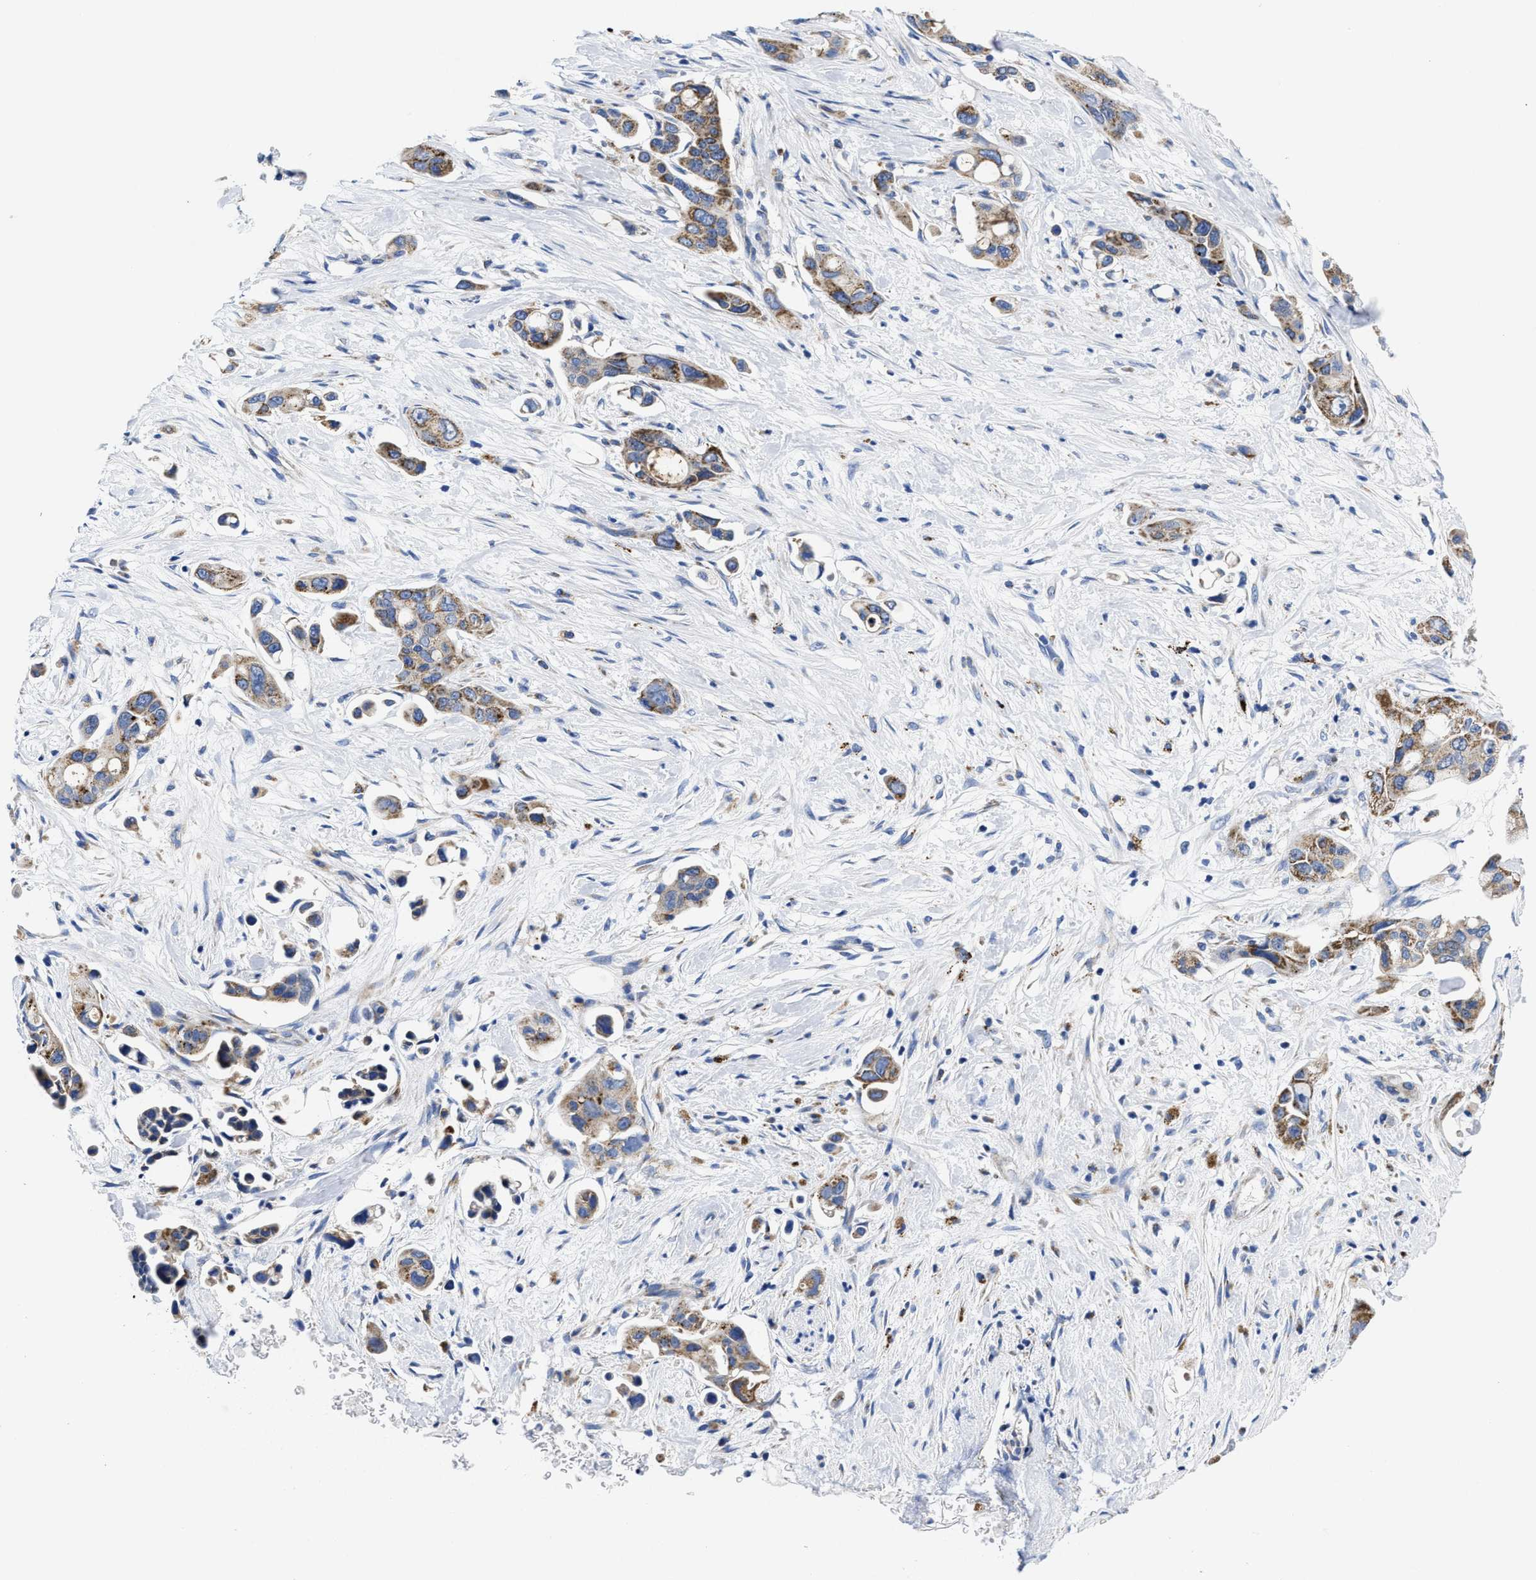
{"staining": {"intensity": "moderate", "quantity": ">75%", "location": "cytoplasmic/membranous"}, "tissue": "pancreatic cancer", "cell_type": "Tumor cells", "image_type": "cancer", "snomed": [{"axis": "morphology", "description": "Adenocarcinoma, NOS"}, {"axis": "topography", "description": "Pancreas"}], "caption": "About >75% of tumor cells in pancreatic cancer (adenocarcinoma) demonstrate moderate cytoplasmic/membranous protein positivity as visualized by brown immunohistochemical staining.", "gene": "TBRG4", "patient": {"sex": "male", "age": 53}}